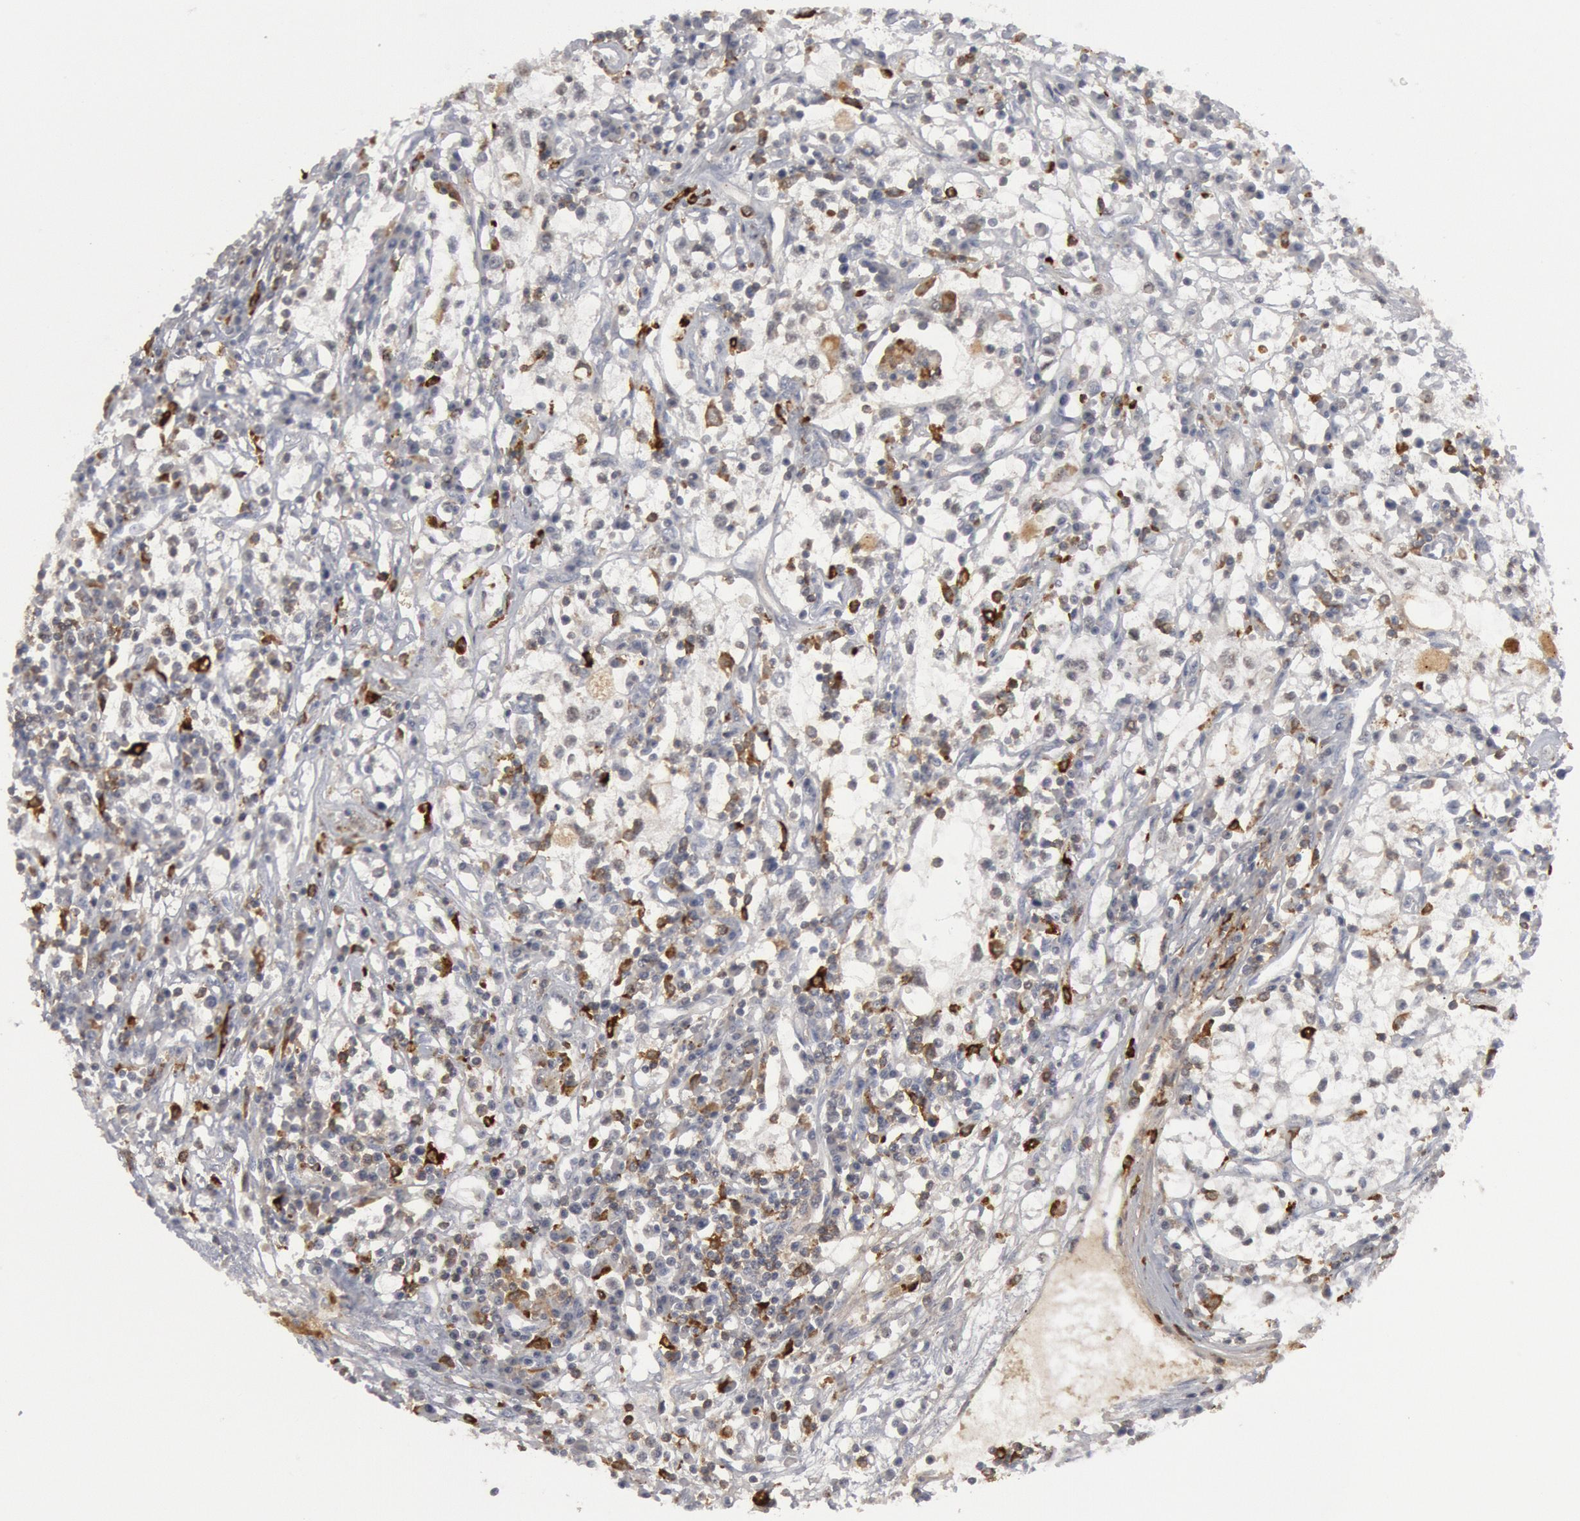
{"staining": {"intensity": "negative", "quantity": "none", "location": "none"}, "tissue": "renal cancer", "cell_type": "Tumor cells", "image_type": "cancer", "snomed": [{"axis": "morphology", "description": "Adenocarcinoma, NOS"}, {"axis": "topography", "description": "Kidney"}], "caption": "Image shows no protein expression in tumor cells of renal cancer (adenocarcinoma) tissue. Brightfield microscopy of IHC stained with DAB (brown) and hematoxylin (blue), captured at high magnification.", "gene": "C1QC", "patient": {"sex": "male", "age": 82}}